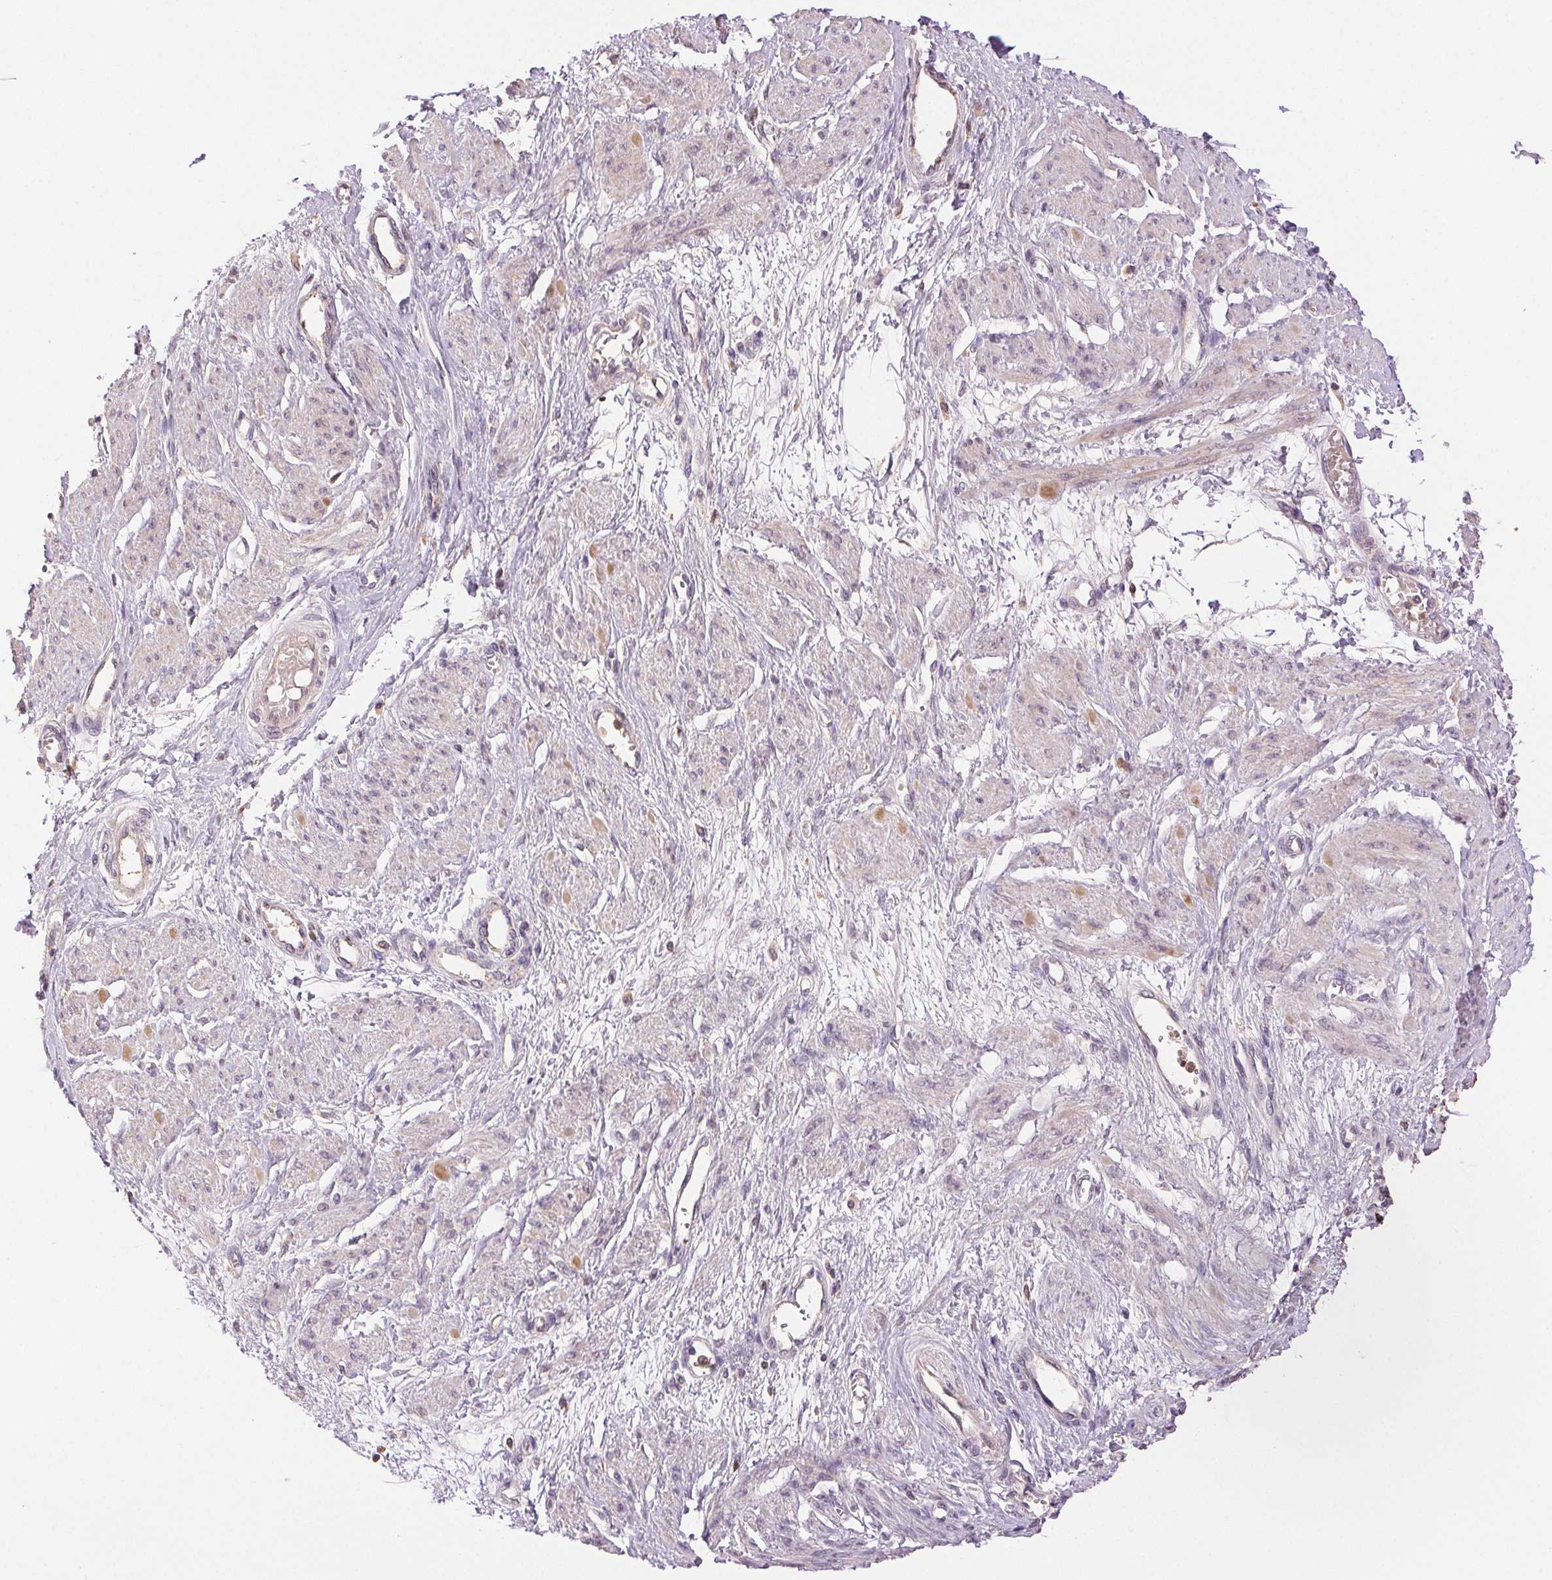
{"staining": {"intensity": "weak", "quantity": "<25%", "location": "cytoplasmic/membranous,nuclear"}, "tissue": "smooth muscle", "cell_type": "Smooth muscle cells", "image_type": "normal", "snomed": [{"axis": "morphology", "description": "Normal tissue, NOS"}, {"axis": "topography", "description": "Smooth muscle"}, {"axis": "topography", "description": "Uterus"}], "caption": "A micrograph of smooth muscle stained for a protein displays no brown staining in smooth muscle cells.", "gene": "TMEM253", "patient": {"sex": "female", "age": 39}}